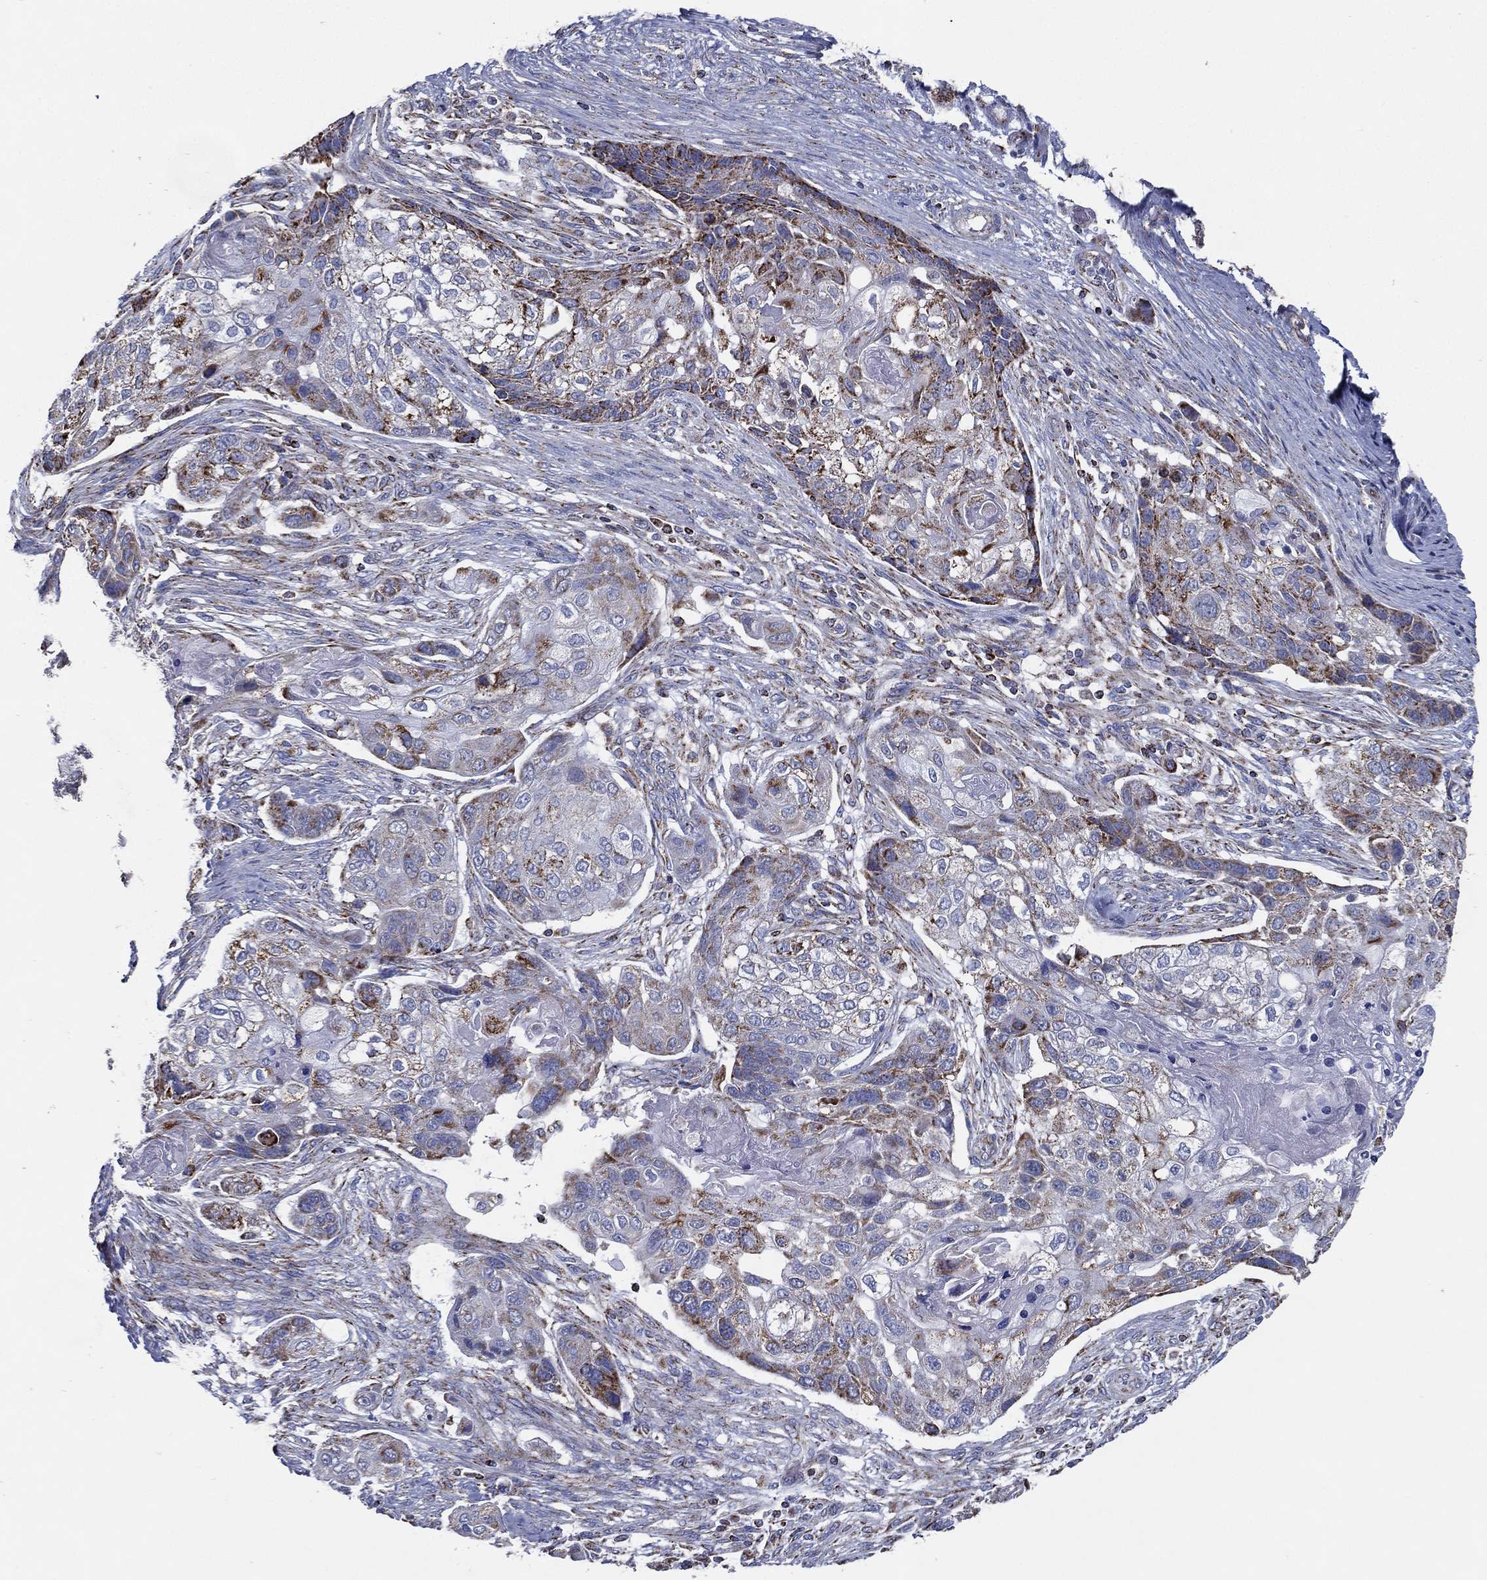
{"staining": {"intensity": "moderate", "quantity": "<25%", "location": "cytoplasmic/membranous"}, "tissue": "lung cancer", "cell_type": "Tumor cells", "image_type": "cancer", "snomed": [{"axis": "morphology", "description": "Normal tissue, NOS"}, {"axis": "morphology", "description": "Squamous cell carcinoma, NOS"}, {"axis": "topography", "description": "Bronchus"}, {"axis": "topography", "description": "Lung"}], "caption": "Lung cancer (squamous cell carcinoma) tissue demonstrates moderate cytoplasmic/membranous staining in approximately <25% of tumor cells", "gene": "SFXN1", "patient": {"sex": "male", "age": 69}}